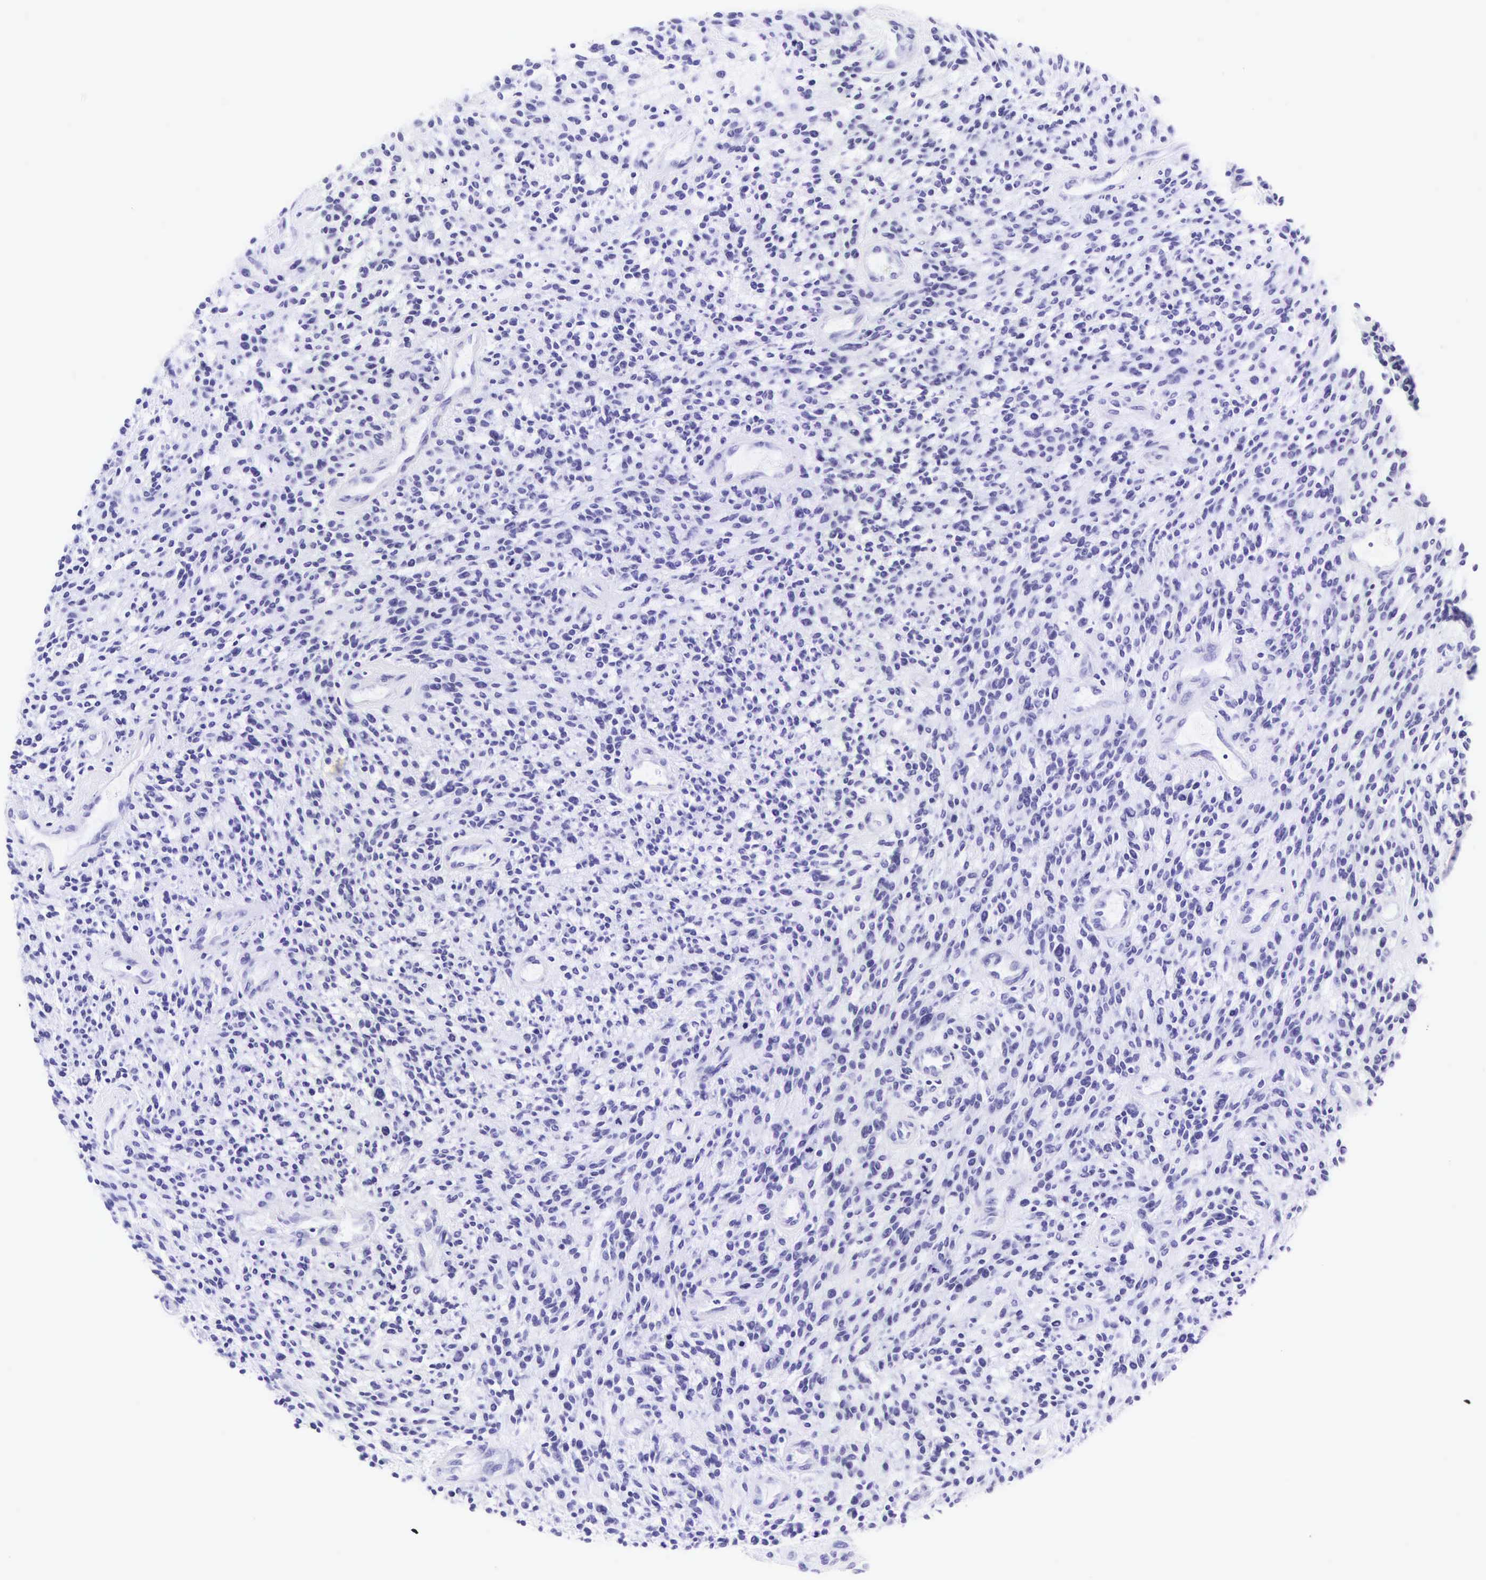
{"staining": {"intensity": "negative", "quantity": "none", "location": "none"}, "tissue": "glioma", "cell_type": "Tumor cells", "image_type": "cancer", "snomed": [{"axis": "morphology", "description": "Glioma, malignant, High grade"}, {"axis": "topography", "description": "Brain"}], "caption": "A high-resolution photomicrograph shows IHC staining of glioma, which displays no significant positivity in tumor cells.", "gene": "CD1A", "patient": {"sex": "female", "age": 13}}